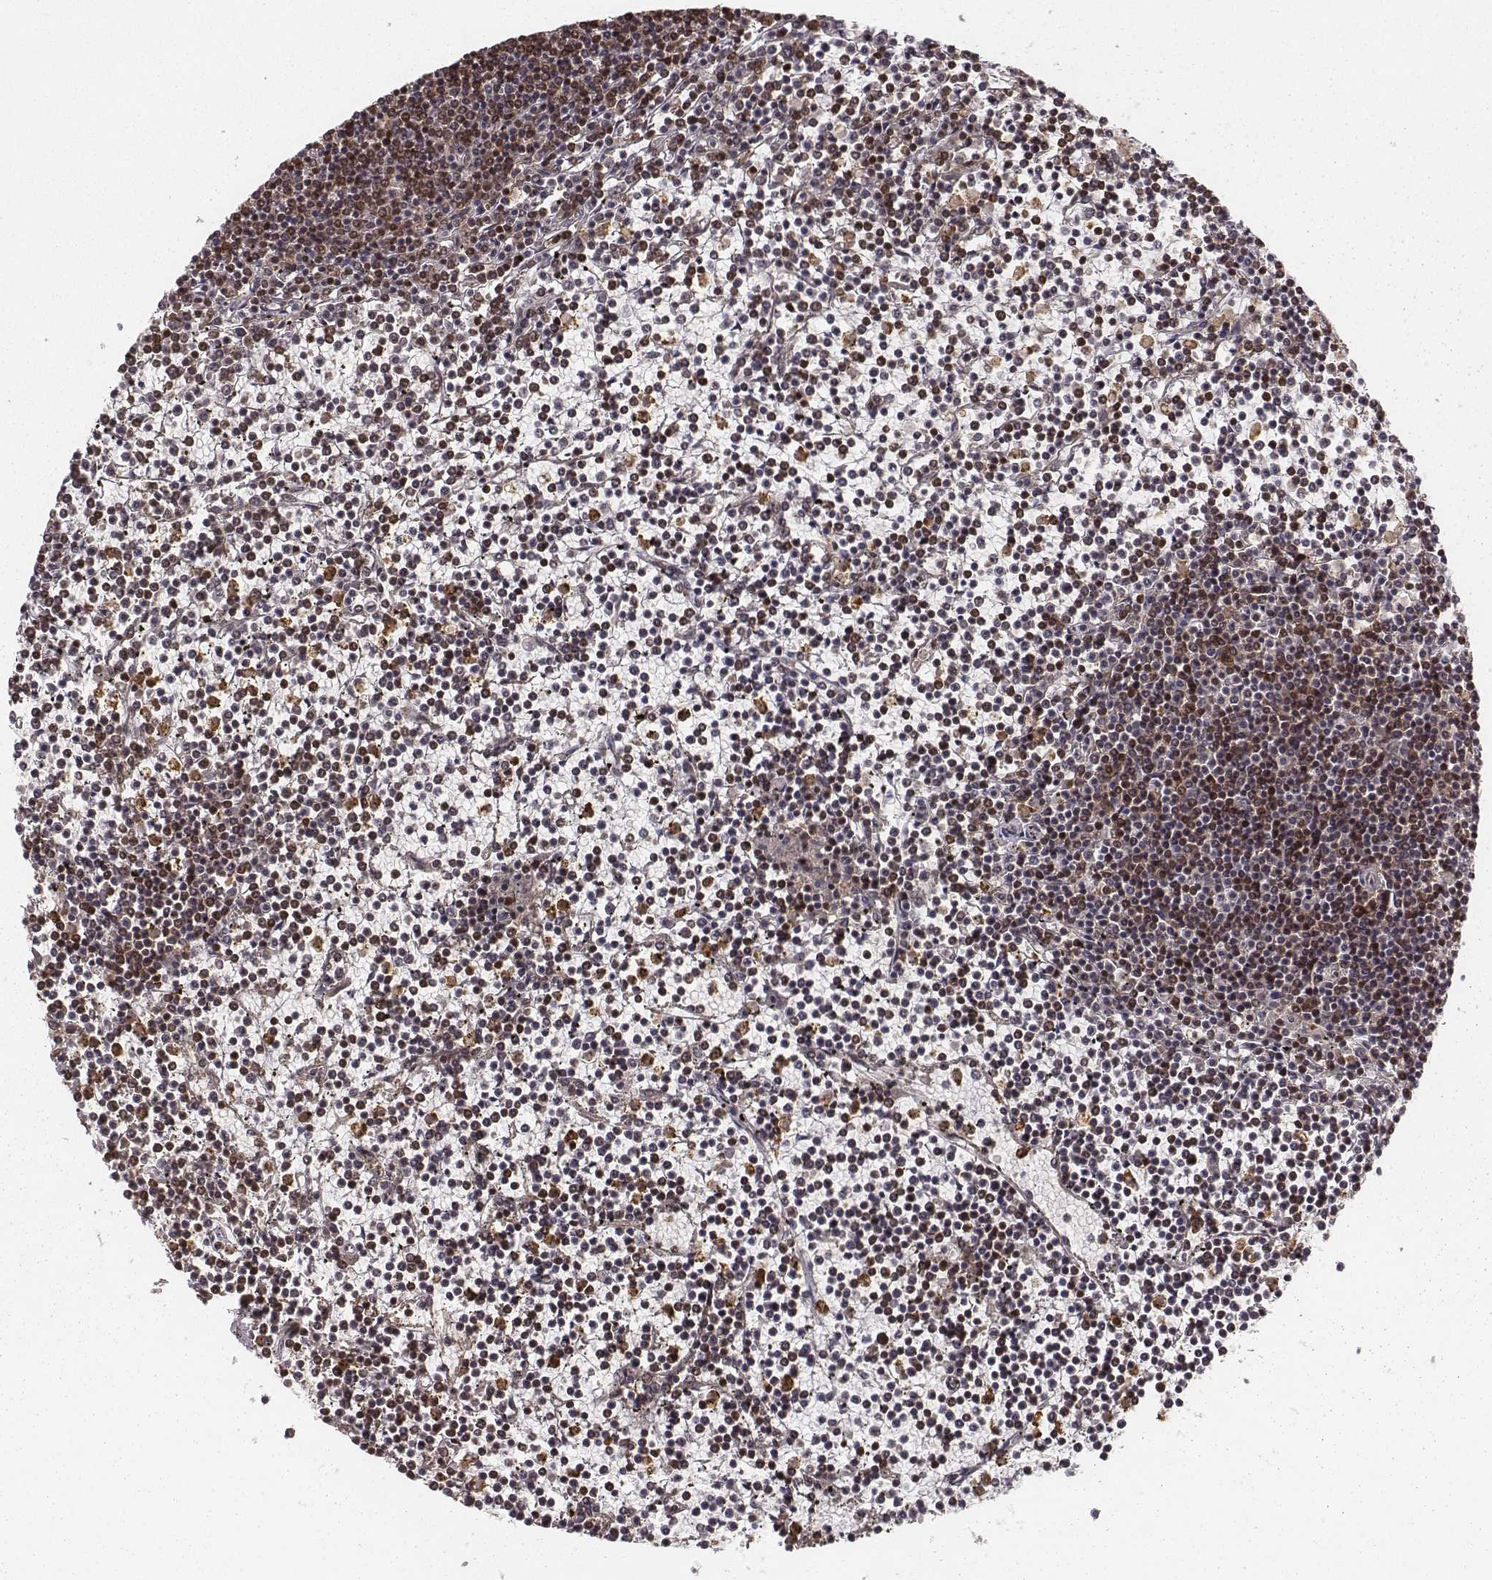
{"staining": {"intensity": "moderate", "quantity": ">75%", "location": "cytoplasmic/membranous,nuclear"}, "tissue": "lymphoma", "cell_type": "Tumor cells", "image_type": "cancer", "snomed": [{"axis": "morphology", "description": "Malignant lymphoma, non-Hodgkin's type, Low grade"}, {"axis": "topography", "description": "Spleen"}], "caption": "Lymphoma stained with immunohistochemistry (IHC) demonstrates moderate cytoplasmic/membranous and nuclear expression in about >75% of tumor cells. (brown staining indicates protein expression, while blue staining denotes nuclei).", "gene": "NFX1", "patient": {"sex": "female", "age": 19}}